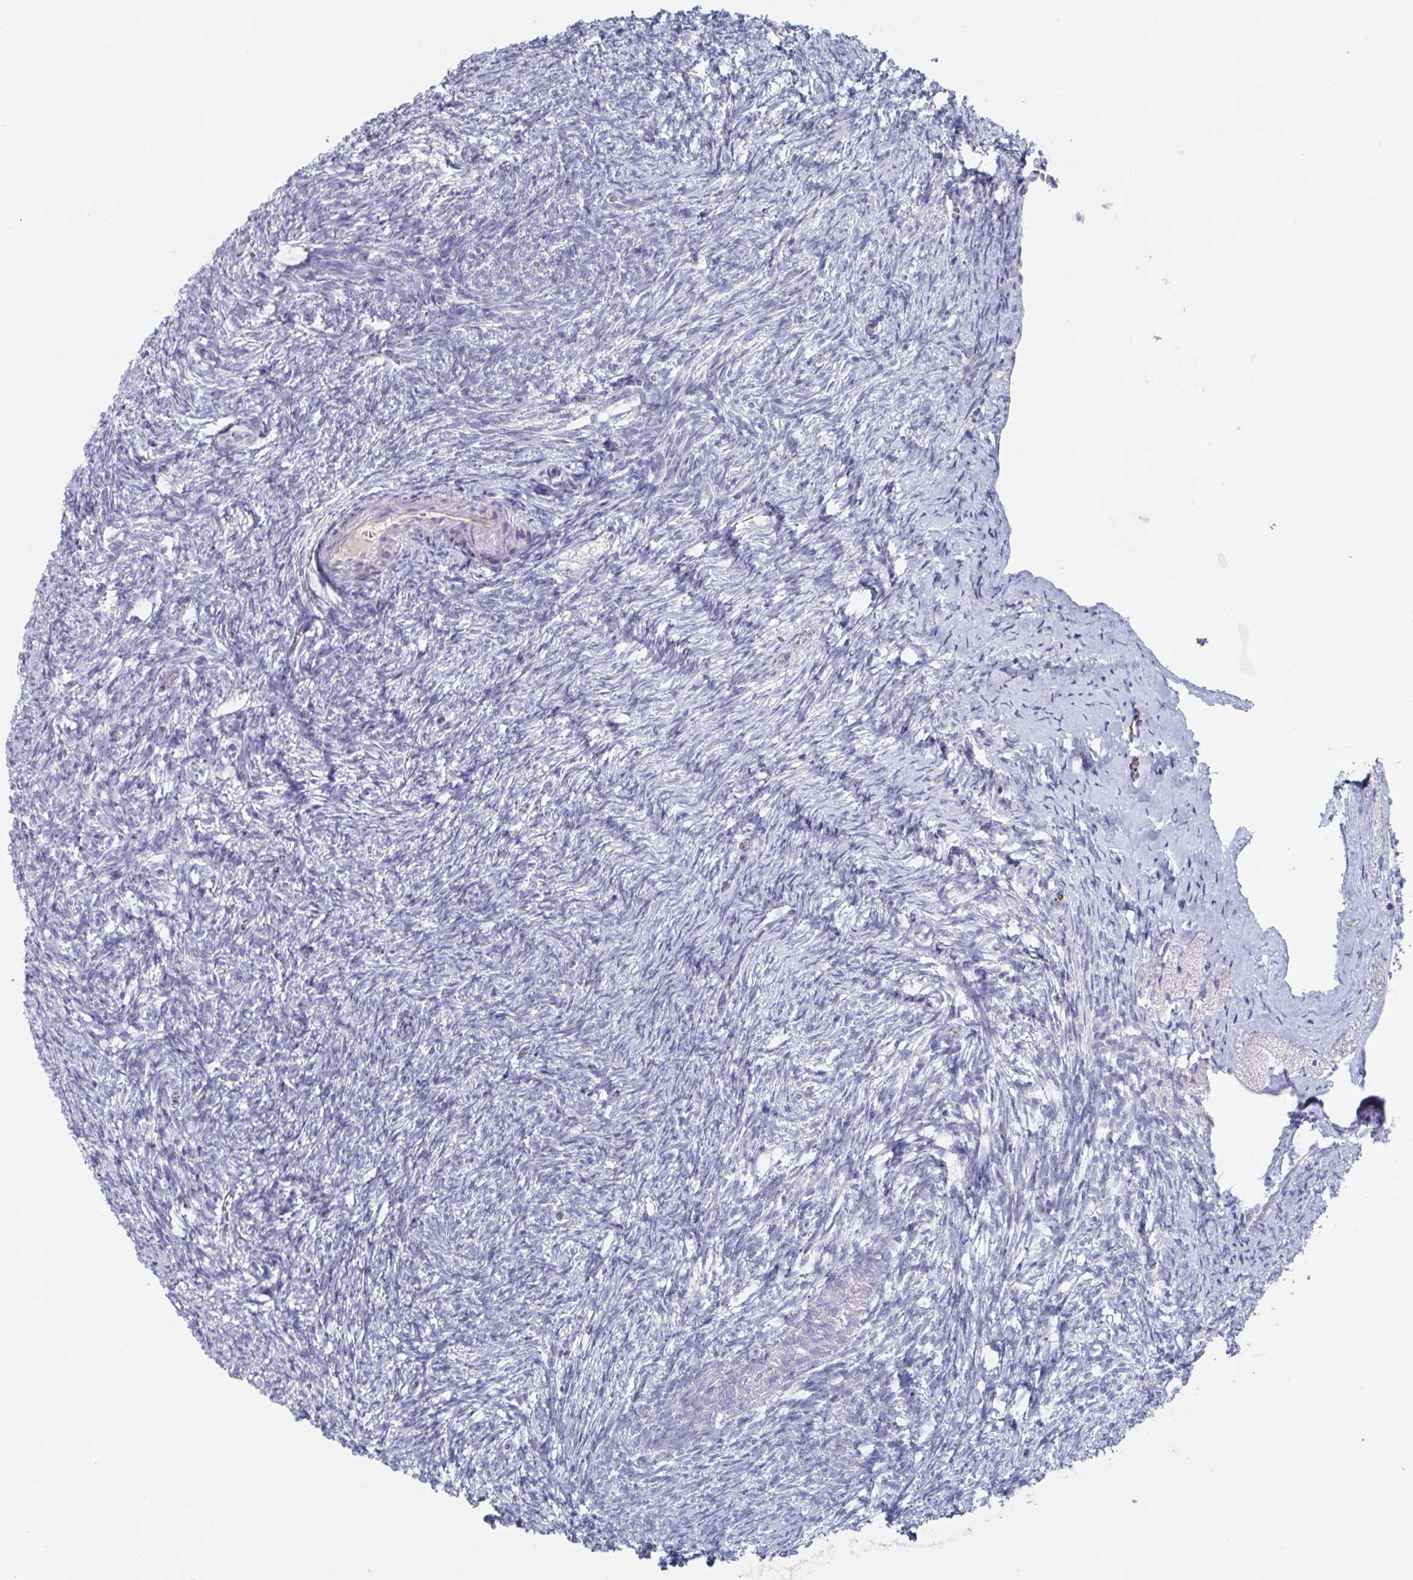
{"staining": {"intensity": "negative", "quantity": "none", "location": "none"}, "tissue": "ovary", "cell_type": "Follicle cells", "image_type": "normal", "snomed": [{"axis": "morphology", "description": "Normal tissue, NOS"}, {"axis": "topography", "description": "Ovary"}], "caption": "High magnification brightfield microscopy of unremarkable ovary stained with DAB (3,3'-diaminobenzidine) (brown) and counterstained with hematoxylin (blue): follicle cells show no significant staining.", "gene": "ABHD16A", "patient": {"sex": "female", "age": 41}}